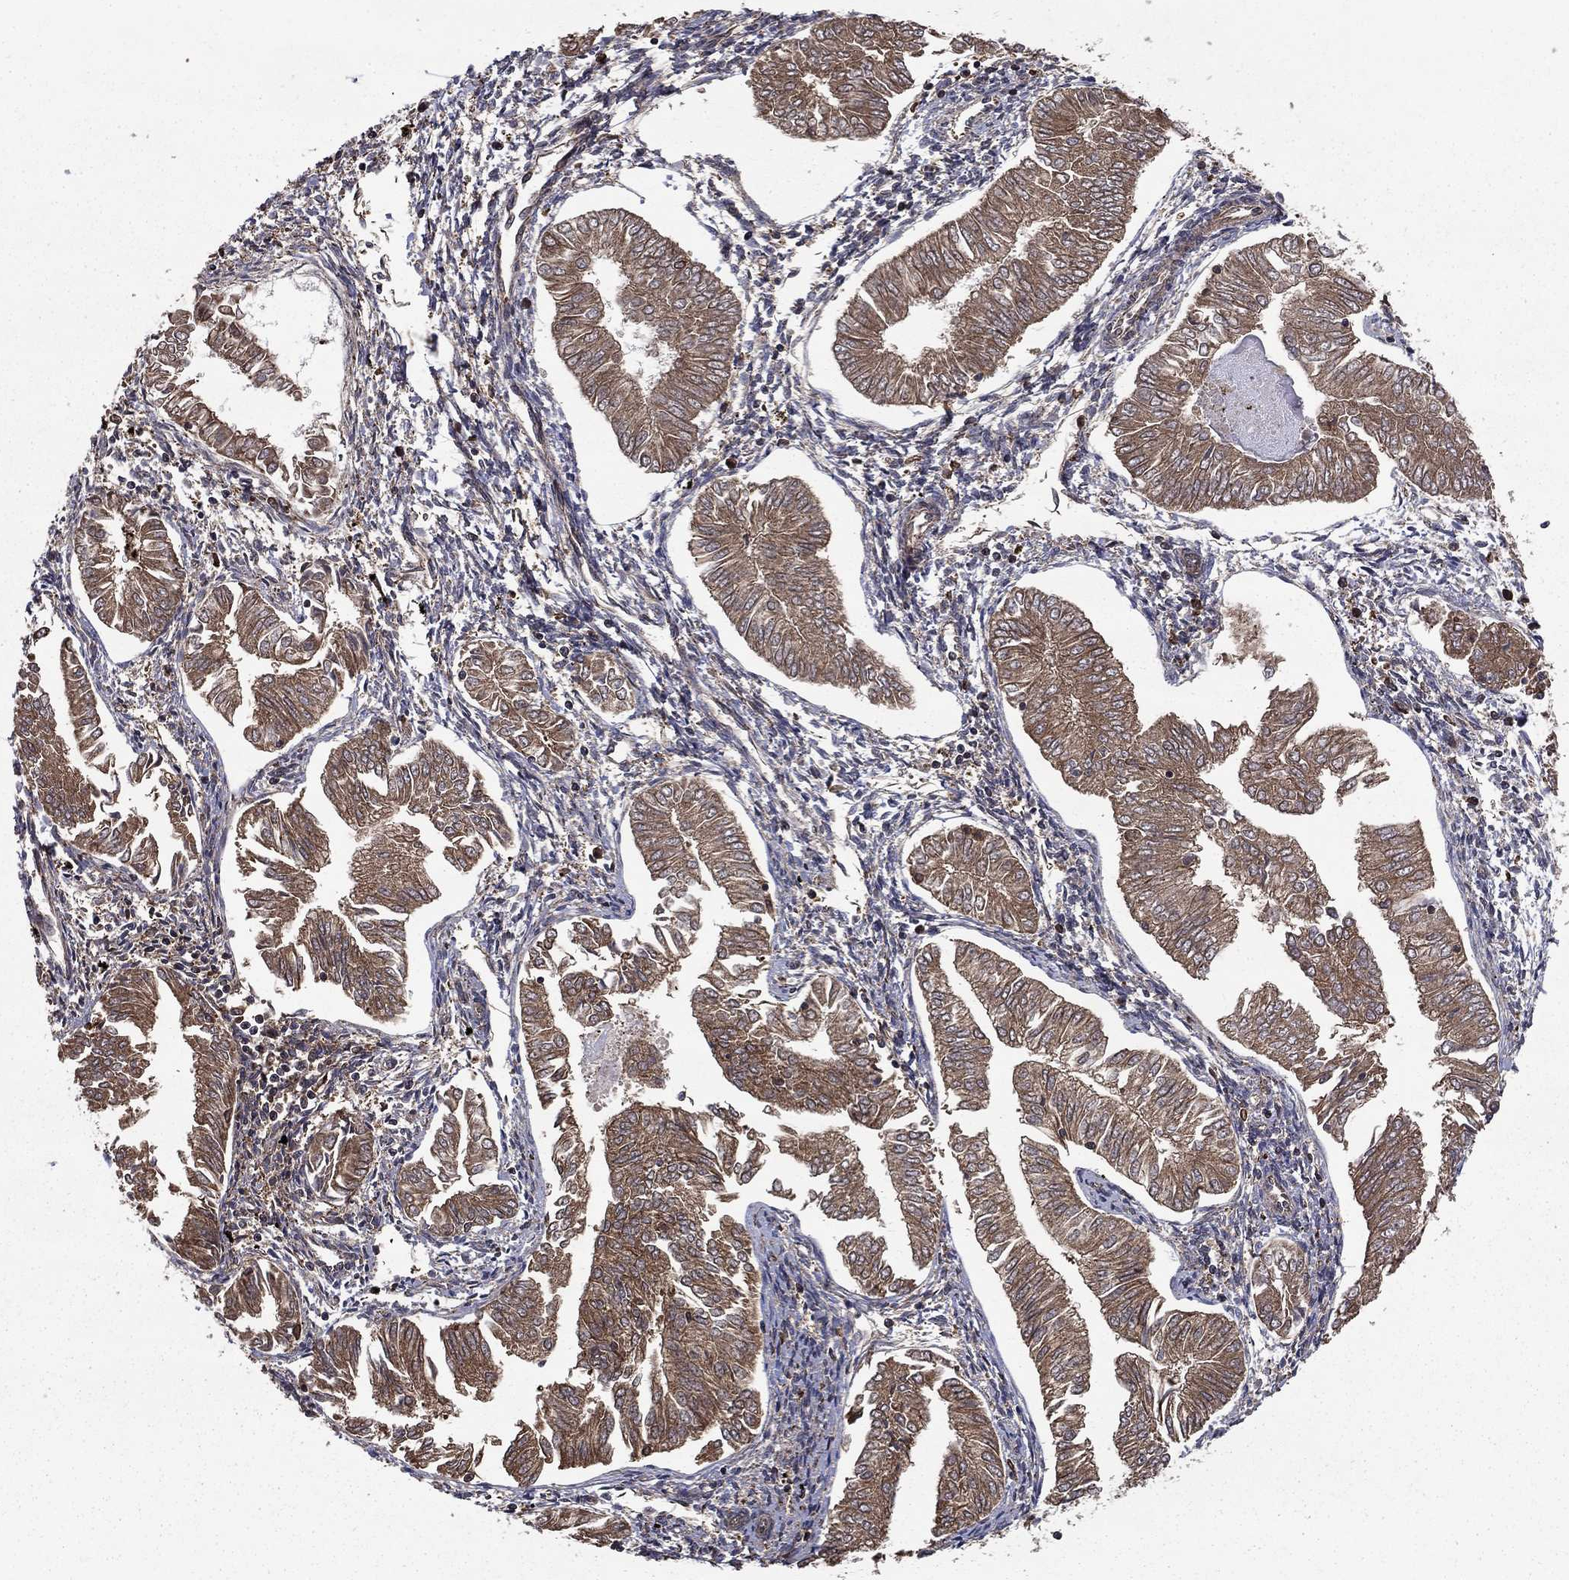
{"staining": {"intensity": "moderate", "quantity": ">75%", "location": "cytoplasmic/membranous"}, "tissue": "endometrial cancer", "cell_type": "Tumor cells", "image_type": "cancer", "snomed": [{"axis": "morphology", "description": "Adenocarcinoma, NOS"}, {"axis": "topography", "description": "Endometrium"}], "caption": "Immunohistochemical staining of endometrial cancer (adenocarcinoma) demonstrates medium levels of moderate cytoplasmic/membranous expression in approximately >75% of tumor cells. (DAB (3,3'-diaminobenzidine) = brown stain, brightfield microscopy at high magnification).", "gene": "BABAM2", "patient": {"sex": "female", "age": 53}}